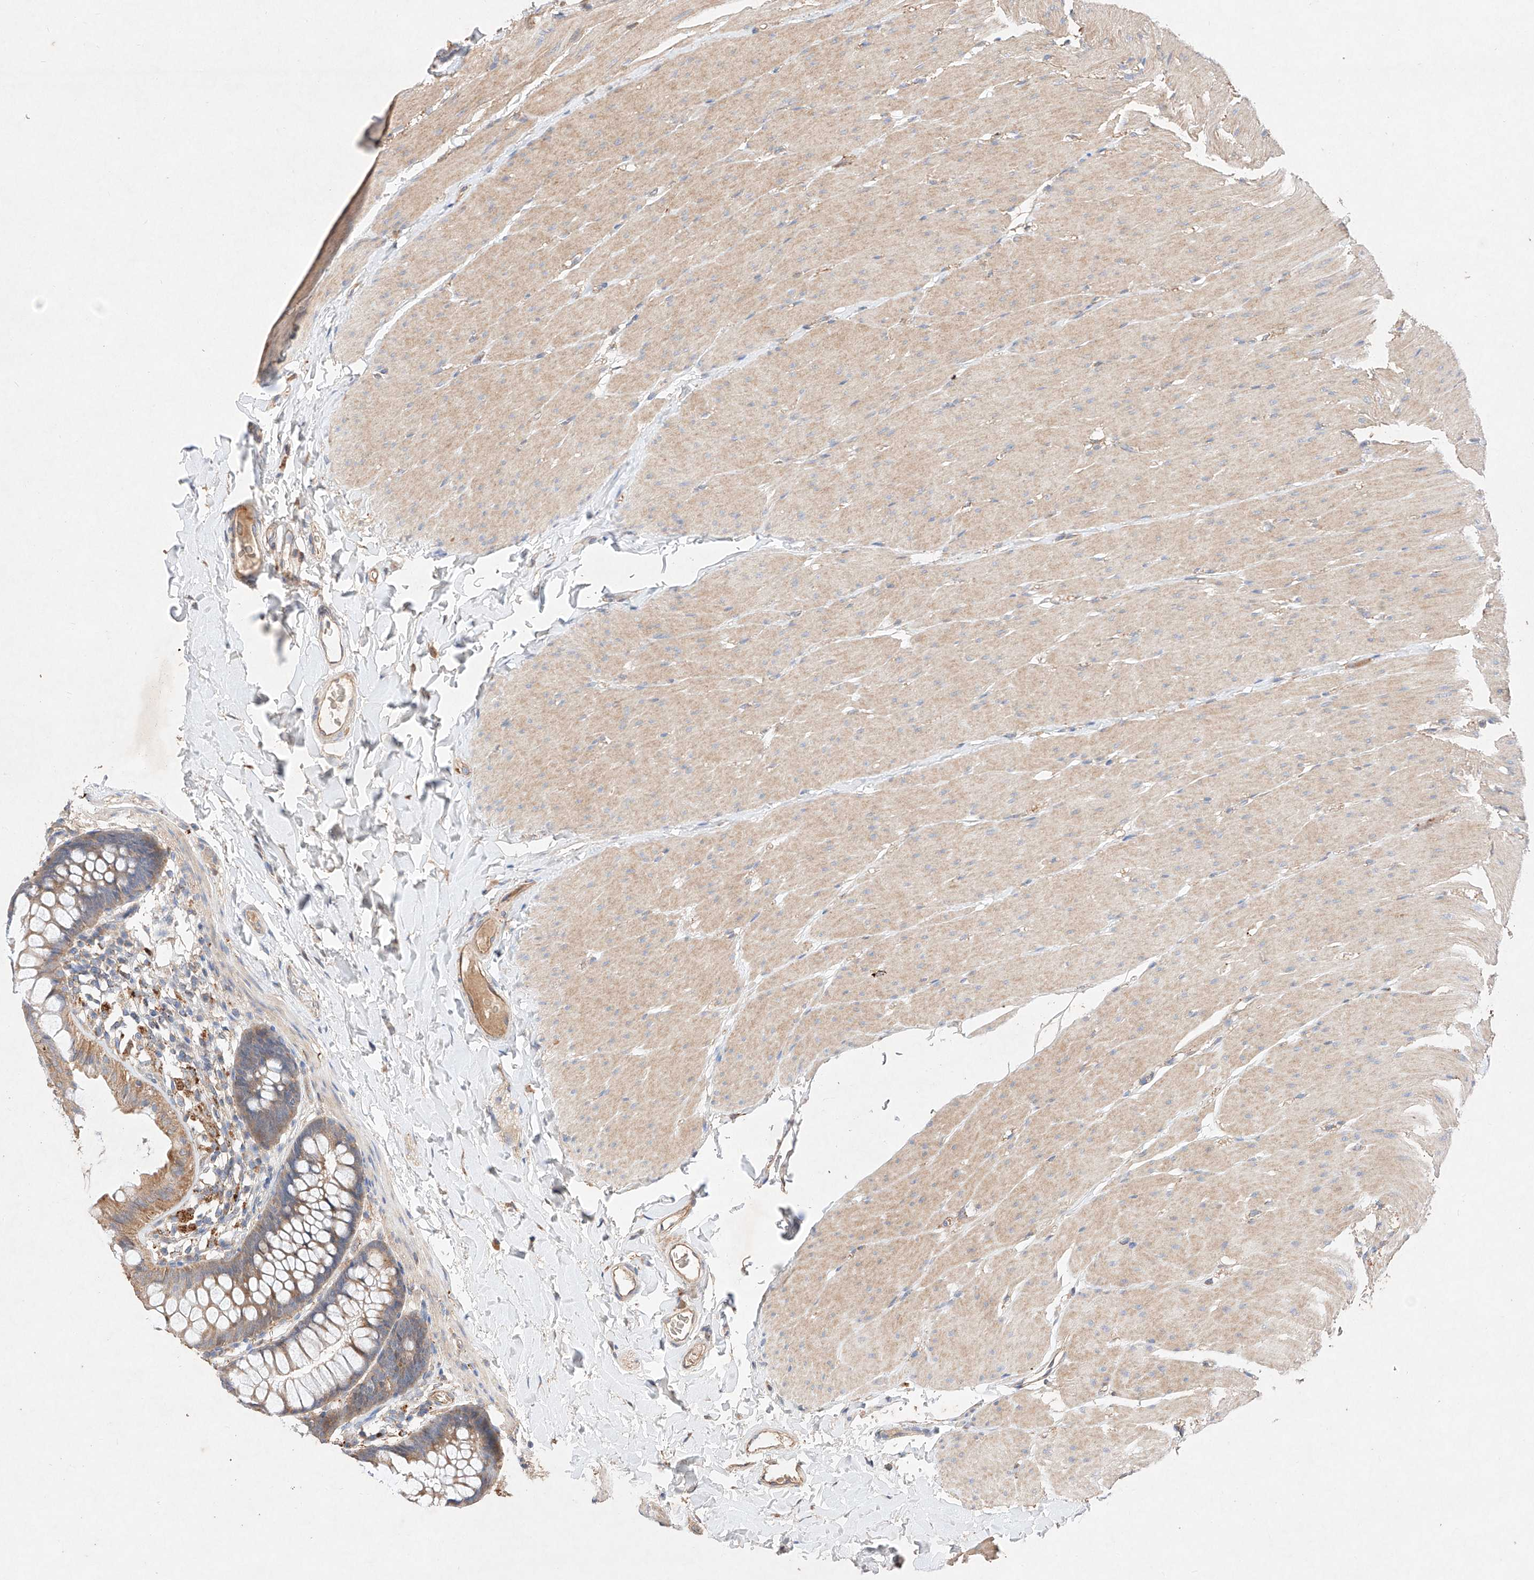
{"staining": {"intensity": "moderate", "quantity": ">75%", "location": "cytoplasmic/membranous"}, "tissue": "colon", "cell_type": "Endothelial cells", "image_type": "normal", "snomed": [{"axis": "morphology", "description": "Normal tissue, NOS"}, {"axis": "topography", "description": "Colon"}], "caption": "Colon stained with DAB (3,3'-diaminobenzidine) immunohistochemistry (IHC) exhibits medium levels of moderate cytoplasmic/membranous expression in about >75% of endothelial cells.", "gene": "C6orf62", "patient": {"sex": "female", "age": 62}}